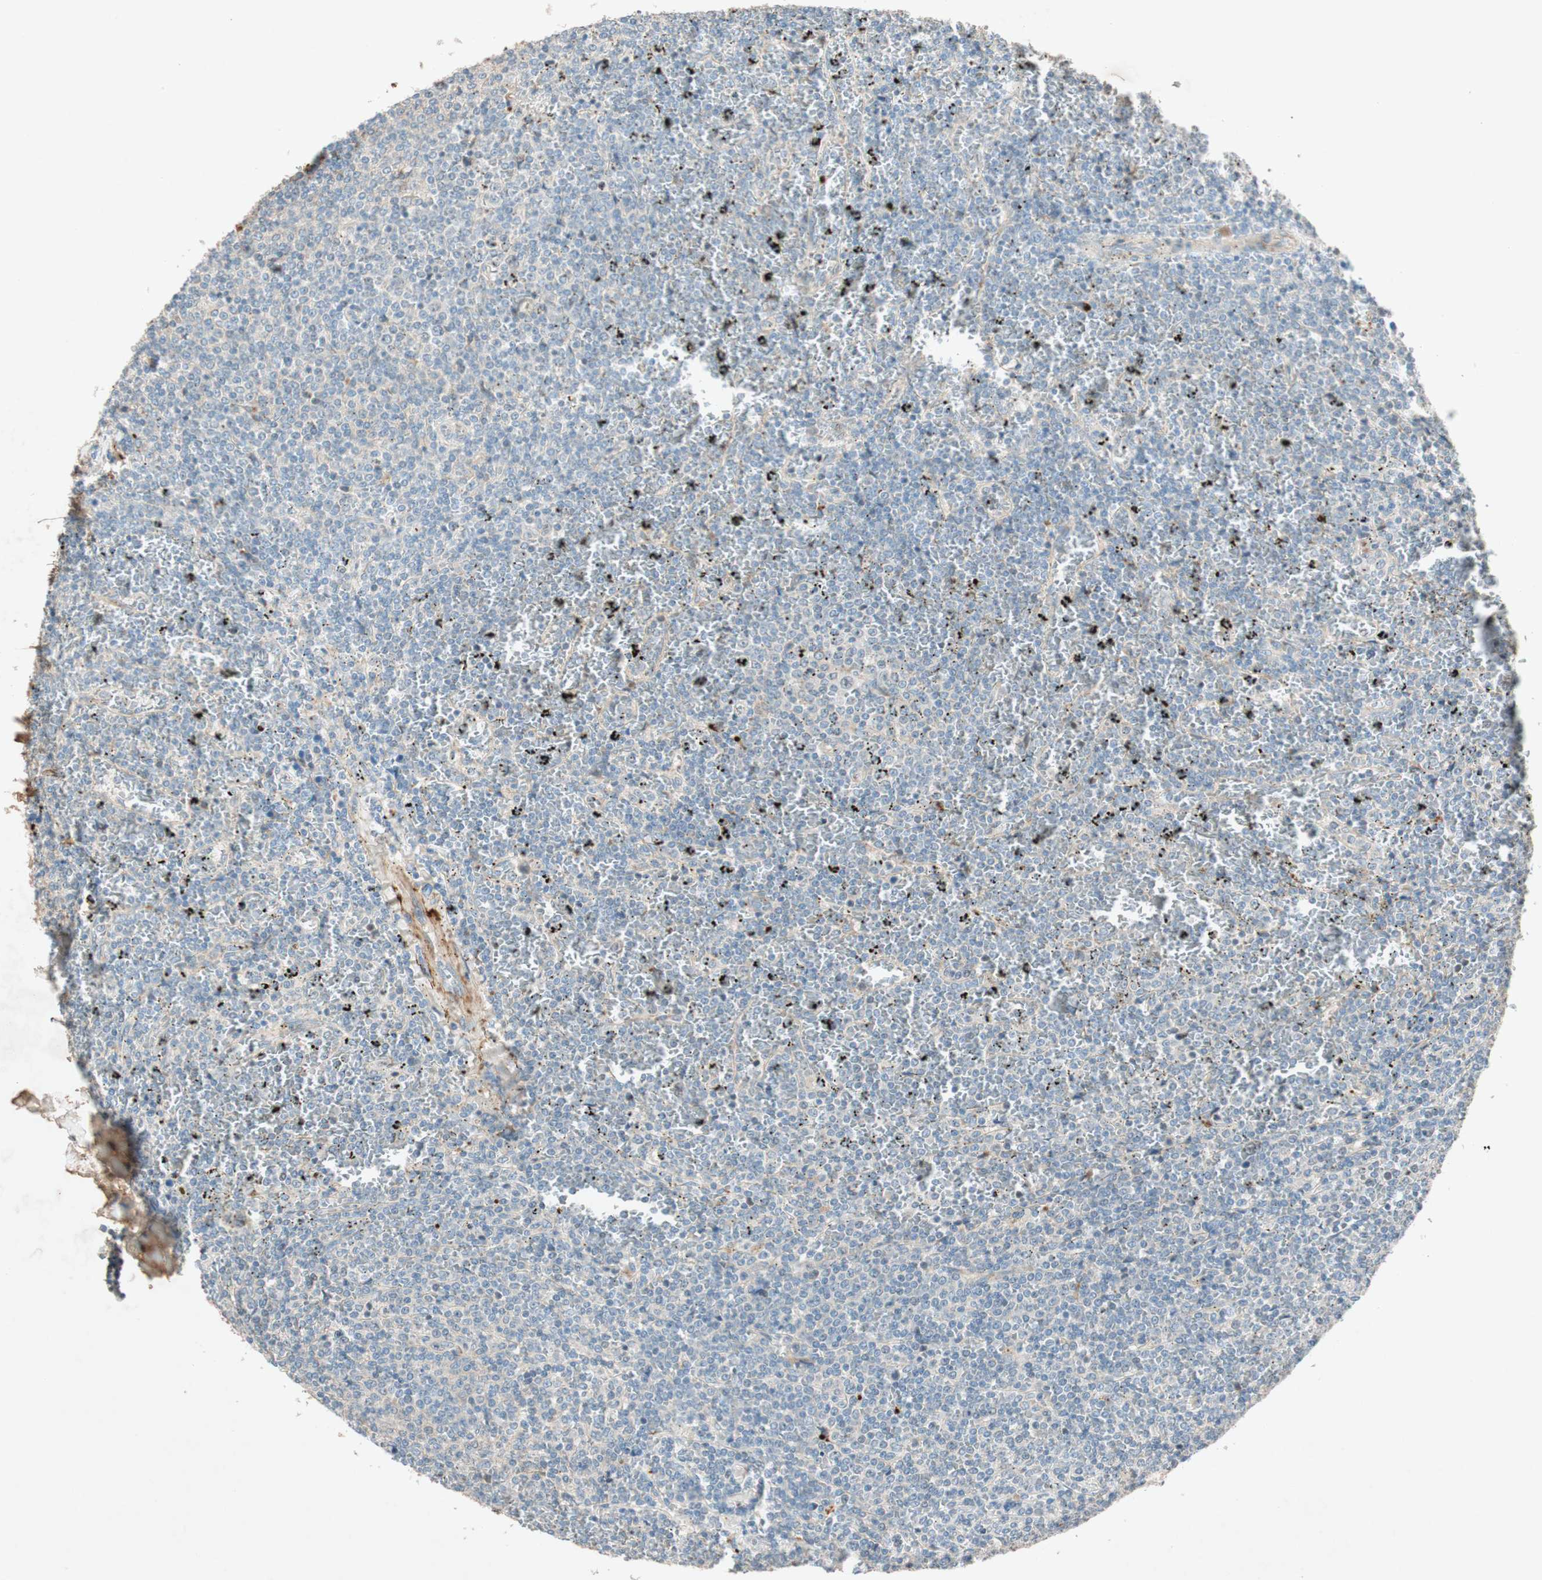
{"staining": {"intensity": "negative", "quantity": "none", "location": "none"}, "tissue": "lymphoma", "cell_type": "Tumor cells", "image_type": "cancer", "snomed": [{"axis": "morphology", "description": "Malignant lymphoma, non-Hodgkin's type, Low grade"}, {"axis": "topography", "description": "Spleen"}], "caption": "The immunohistochemistry (IHC) histopathology image has no significant positivity in tumor cells of low-grade malignant lymphoma, non-Hodgkin's type tissue.", "gene": "EPHA6", "patient": {"sex": "female", "age": 77}}